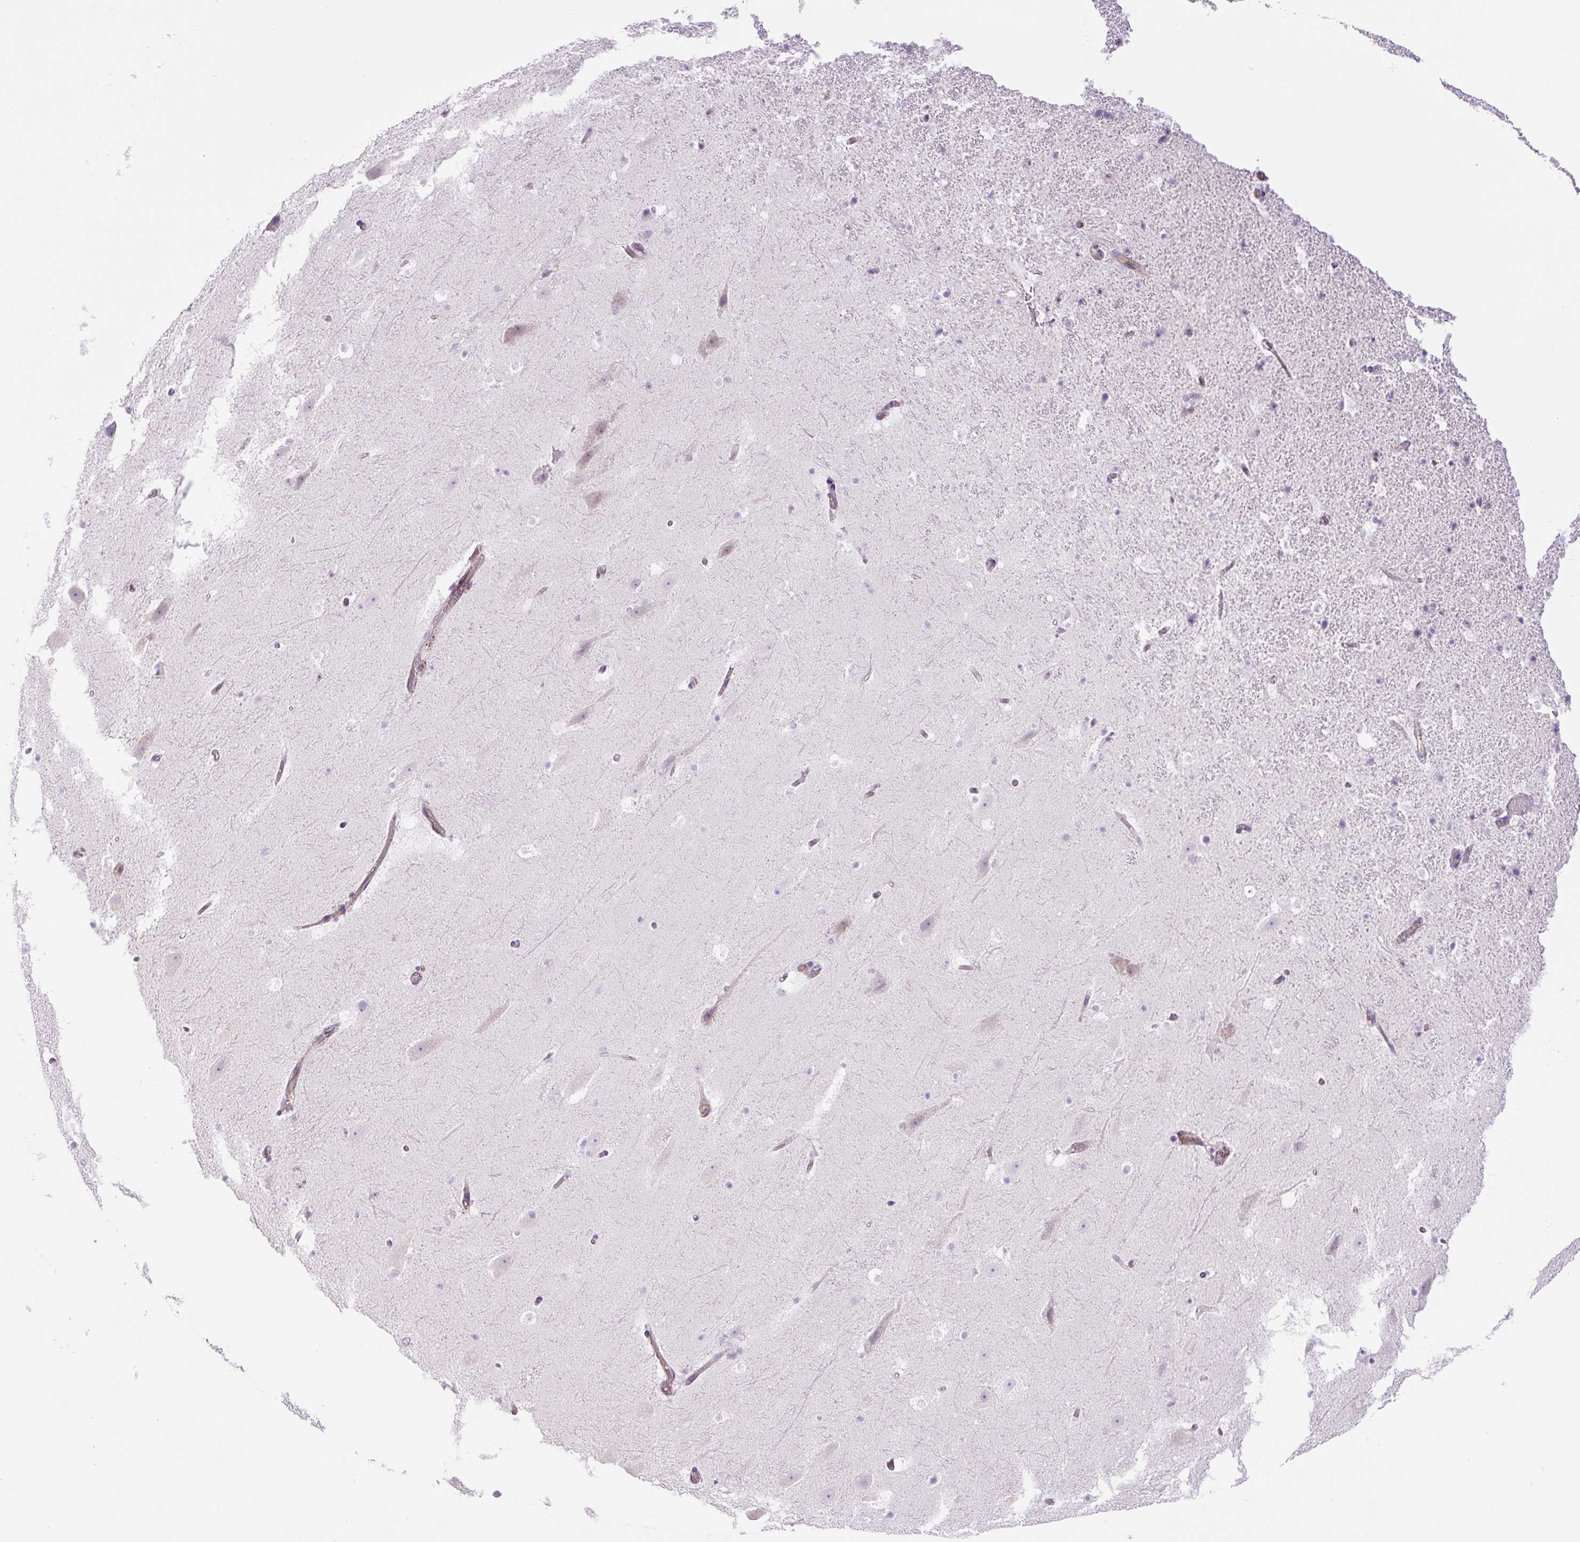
{"staining": {"intensity": "negative", "quantity": "none", "location": "none"}, "tissue": "hippocampus", "cell_type": "Glial cells", "image_type": "normal", "snomed": [{"axis": "morphology", "description": "Normal tissue, NOS"}, {"axis": "topography", "description": "Hippocampus"}], "caption": "Immunohistochemistry of normal hippocampus exhibits no positivity in glial cells.", "gene": "RSPO4", "patient": {"sex": "male", "age": 37}}